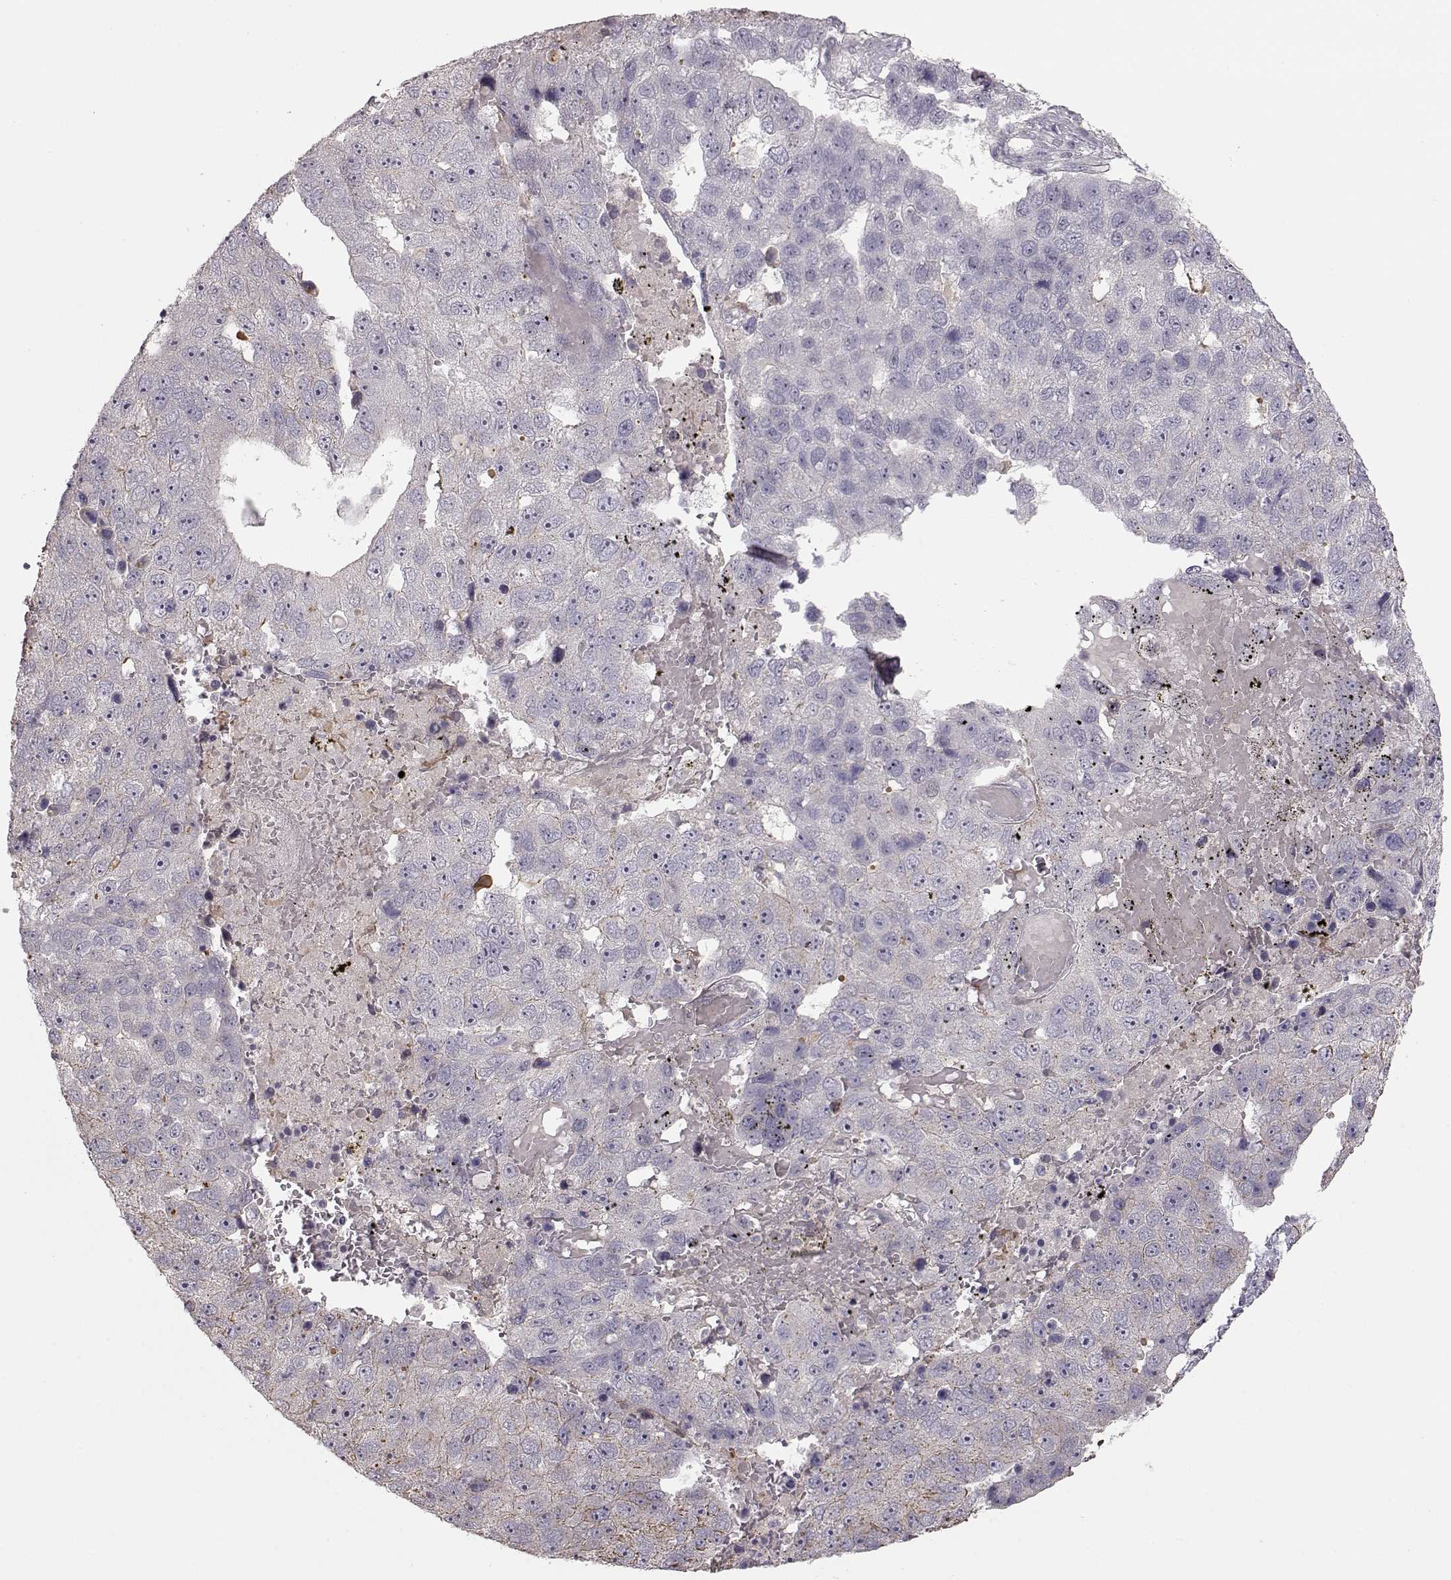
{"staining": {"intensity": "negative", "quantity": "none", "location": "none"}, "tissue": "pancreatic cancer", "cell_type": "Tumor cells", "image_type": "cancer", "snomed": [{"axis": "morphology", "description": "Adenocarcinoma, NOS"}, {"axis": "topography", "description": "Pancreas"}], "caption": "Immunohistochemistry (IHC) photomicrograph of neoplastic tissue: human pancreatic cancer stained with DAB (3,3'-diaminobenzidine) displays no significant protein staining in tumor cells.", "gene": "PNMT", "patient": {"sex": "female", "age": 61}}